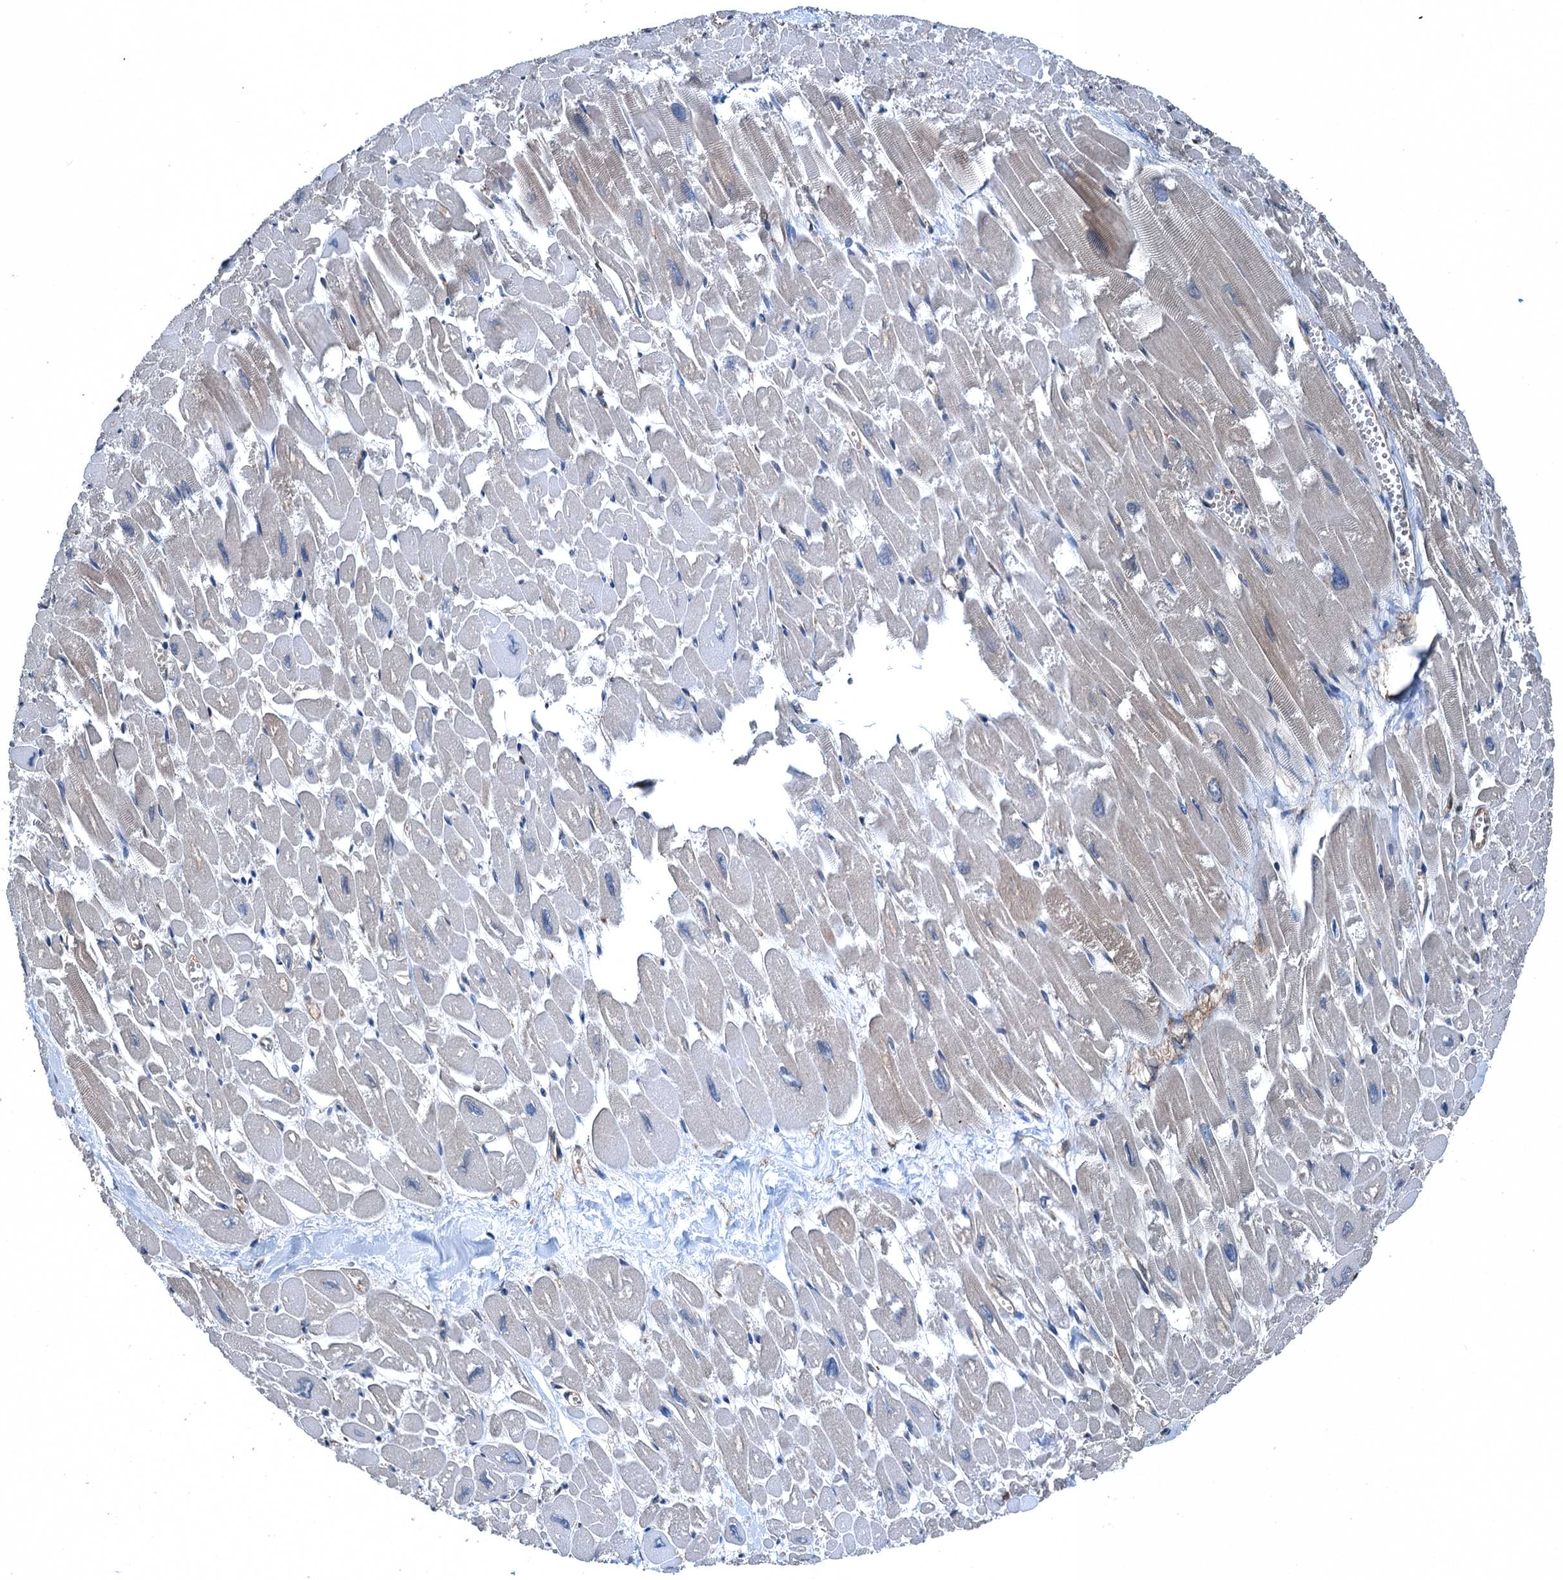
{"staining": {"intensity": "weak", "quantity": "<25%", "location": "cytoplasmic/membranous,nuclear"}, "tissue": "heart muscle", "cell_type": "Cardiomyocytes", "image_type": "normal", "snomed": [{"axis": "morphology", "description": "Normal tissue, NOS"}, {"axis": "topography", "description": "Heart"}], "caption": "High power microscopy histopathology image of an IHC photomicrograph of benign heart muscle, revealing no significant staining in cardiomyocytes. (DAB (3,3'-diaminobenzidine) immunohistochemistry (IHC) visualized using brightfield microscopy, high magnification).", "gene": "RNH1", "patient": {"sex": "male", "age": 54}}